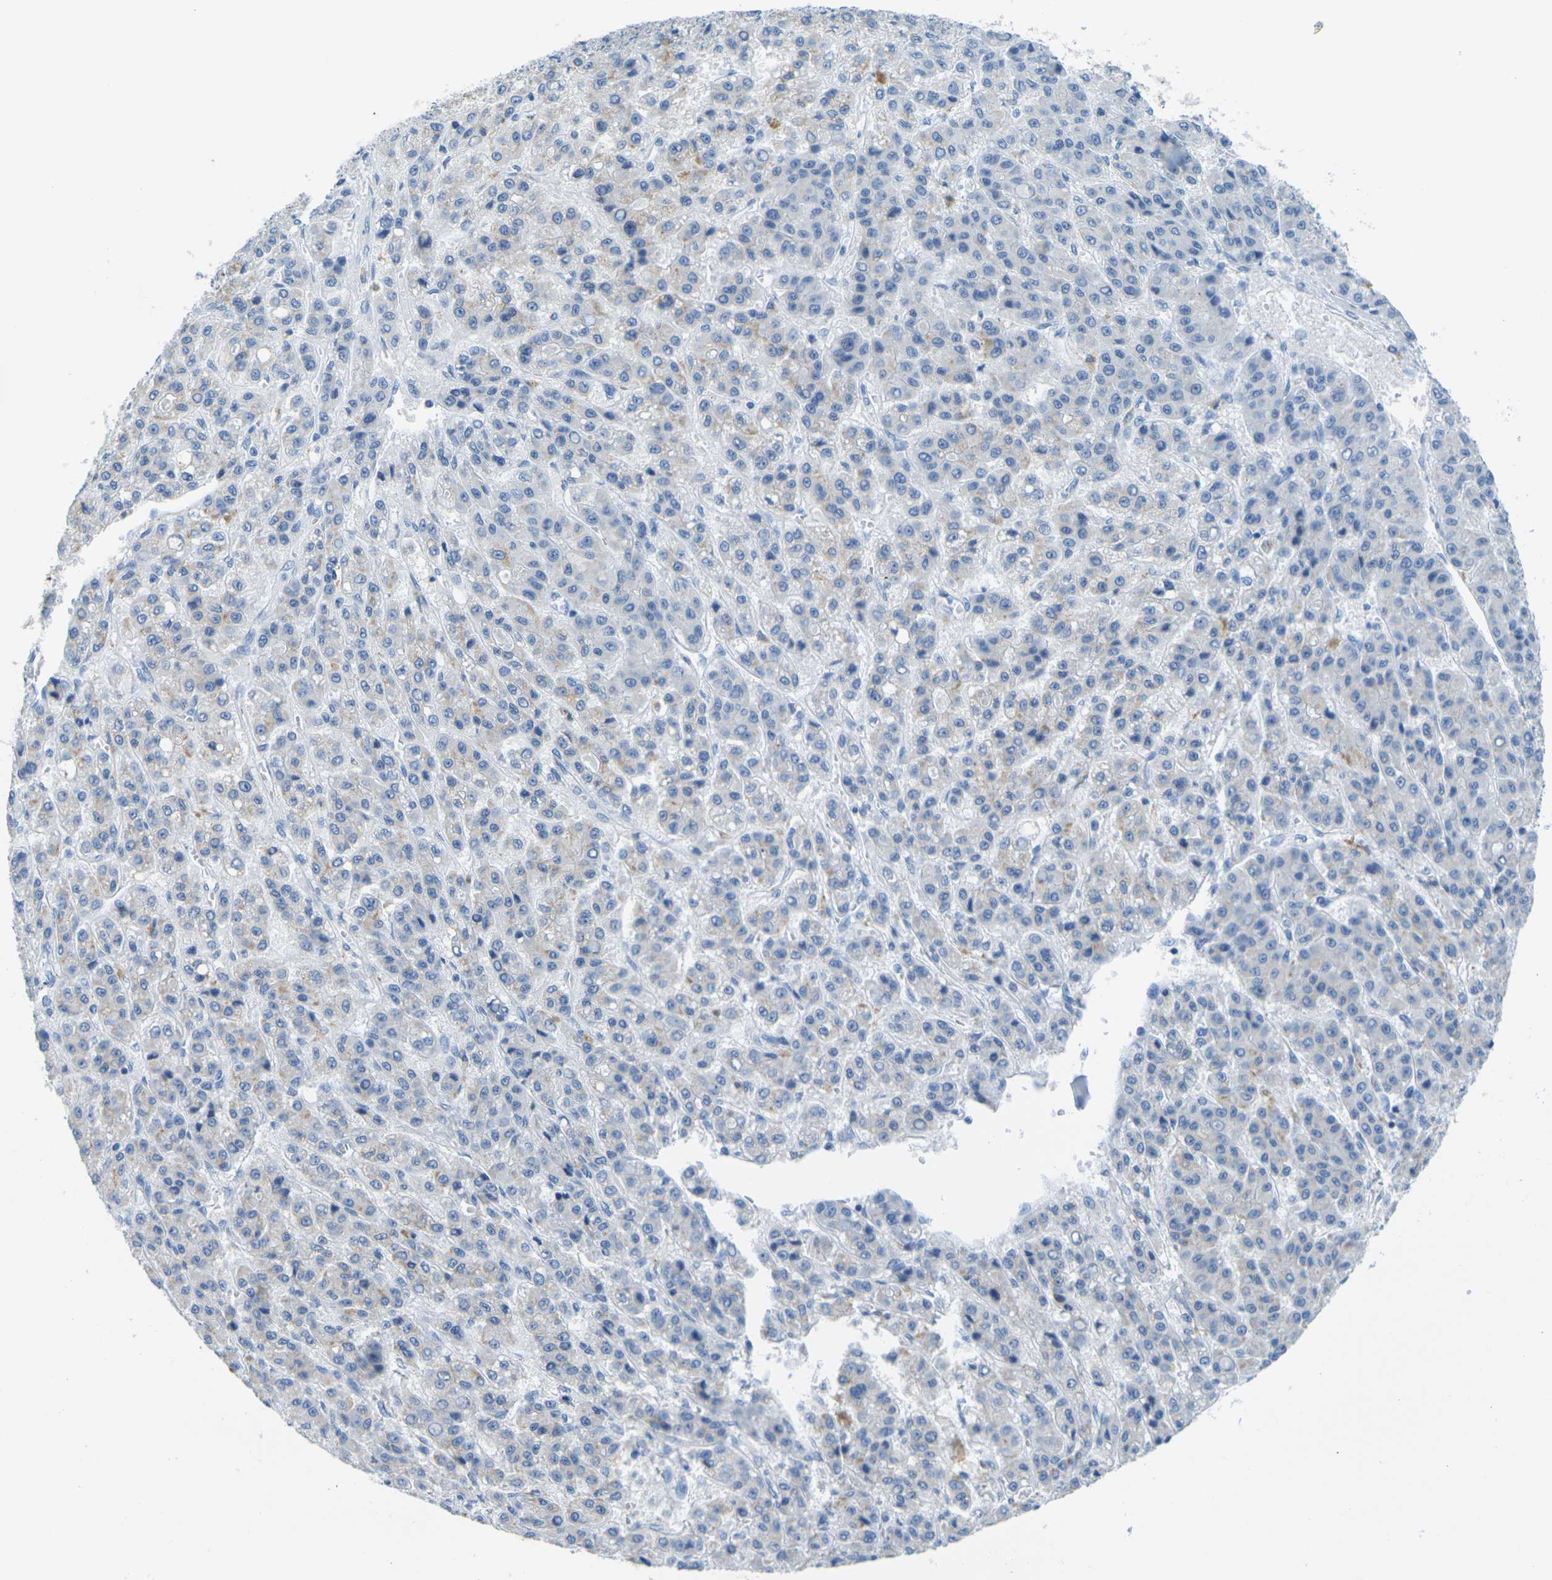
{"staining": {"intensity": "negative", "quantity": "none", "location": "none"}, "tissue": "liver cancer", "cell_type": "Tumor cells", "image_type": "cancer", "snomed": [{"axis": "morphology", "description": "Carcinoma, Hepatocellular, NOS"}, {"axis": "topography", "description": "Liver"}], "caption": "Liver cancer was stained to show a protein in brown. There is no significant positivity in tumor cells.", "gene": "FAM3D", "patient": {"sex": "male", "age": 70}}